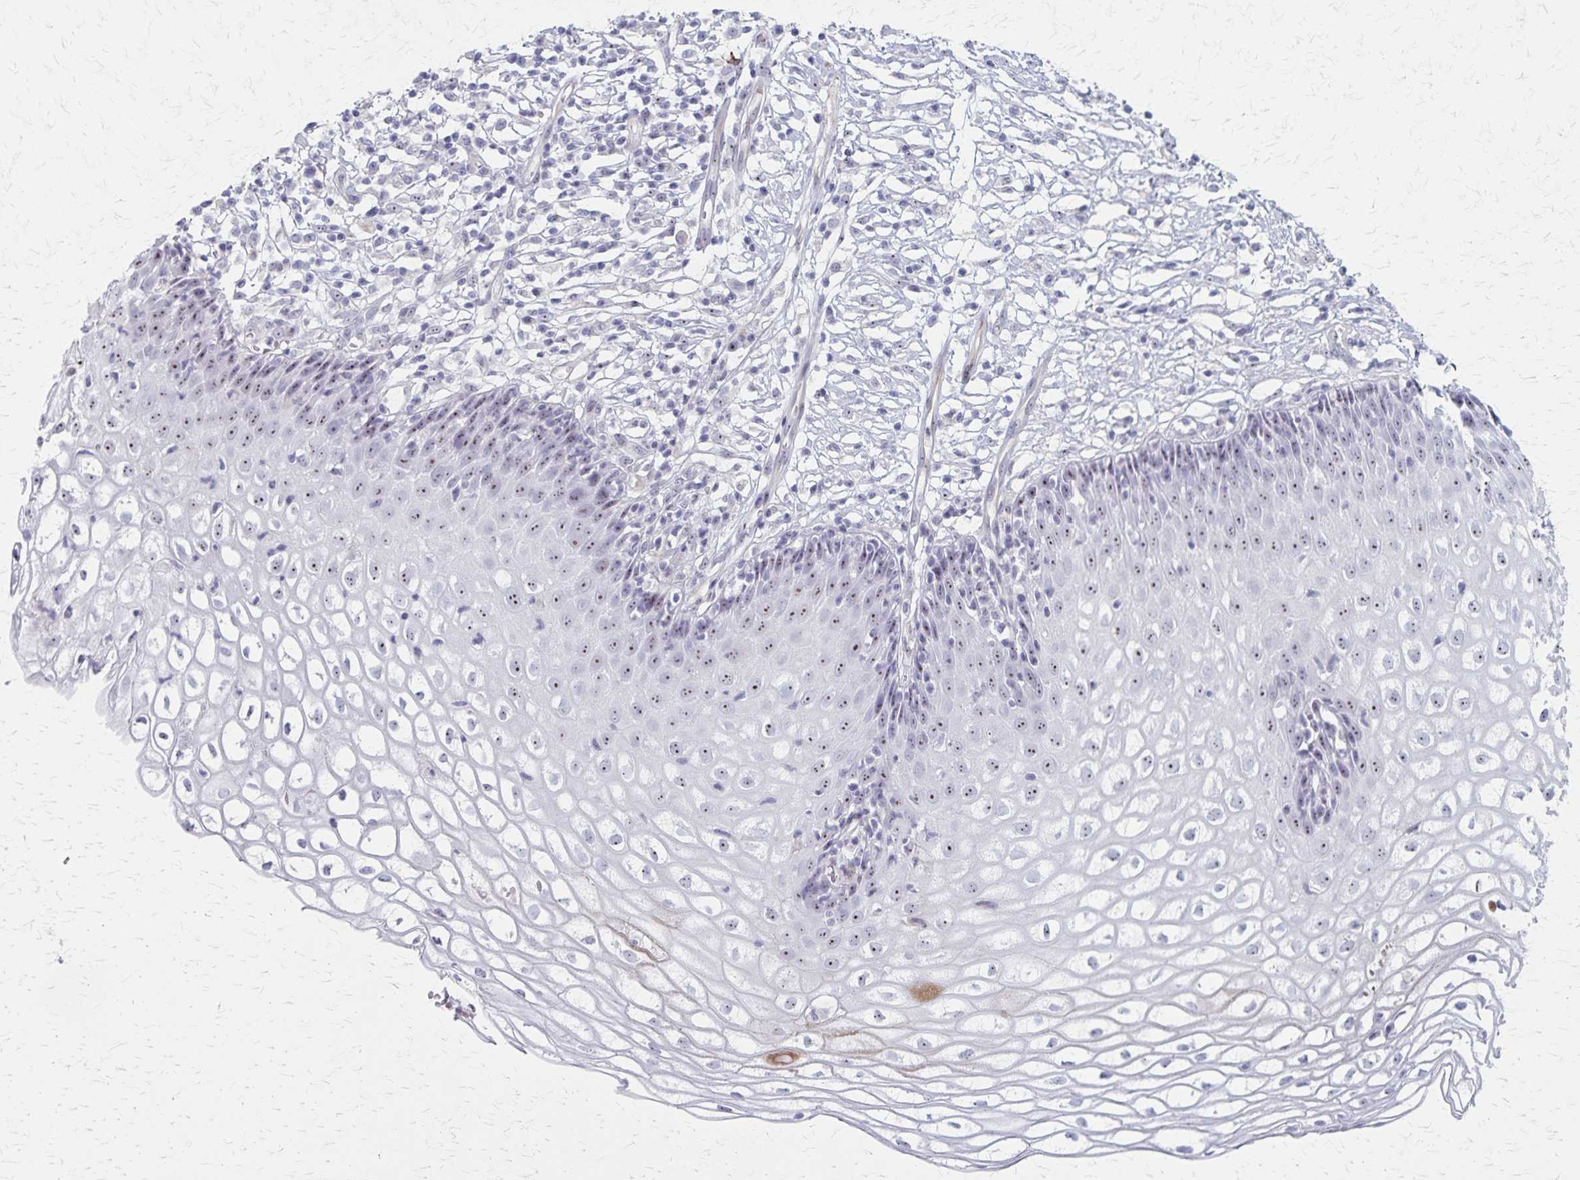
{"staining": {"intensity": "negative", "quantity": "none", "location": "none"}, "tissue": "cervix", "cell_type": "Glandular cells", "image_type": "normal", "snomed": [{"axis": "morphology", "description": "Normal tissue, NOS"}, {"axis": "topography", "description": "Cervix"}], "caption": "This photomicrograph is of benign cervix stained with immunohistochemistry (IHC) to label a protein in brown with the nuclei are counter-stained blue. There is no expression in glandular cells.", "gene": "DLK2", "patient": {"sex": "female", "age": 36}}